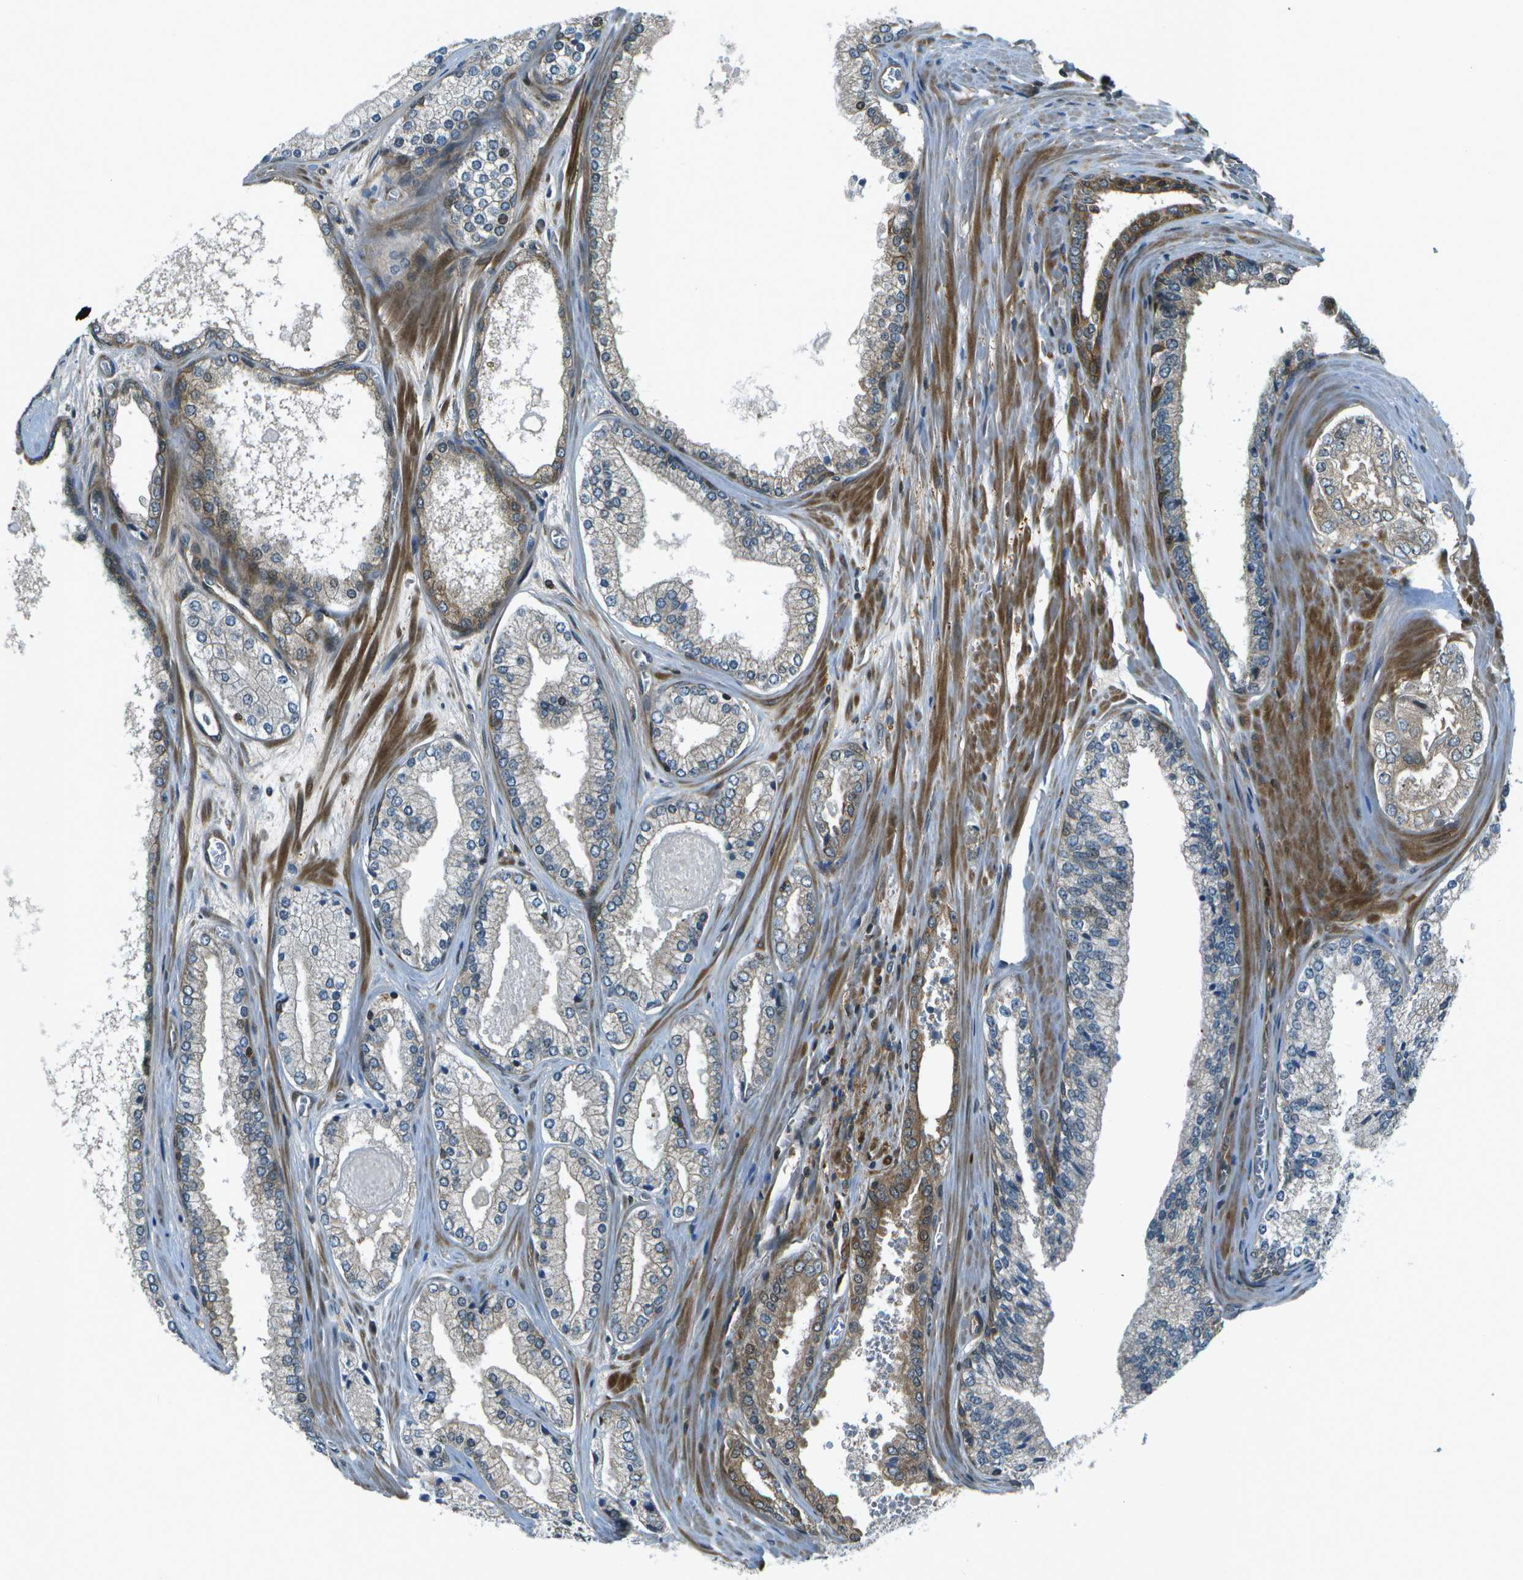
{"staining": {"intensity": "weak", "quantity": "<25%", "location": "cytoplasmic/membranous"}, "tissue": "prostate cancer", "cell_type": "Tumor cells", "image_type": "cancer", "snomed": [{"axis": "morphology", "description": "Adenocarcinoma, High grade"}, {"axis": "topography", "description": "Prostate"}], "caption": "Human high-grade adenocarcinoma (prostate) stained for a protein using immunohistochemistry displays no positivity in tumor cells.", "gene": "TMEM19", "patient": {"sex": "male", "age": 65}}